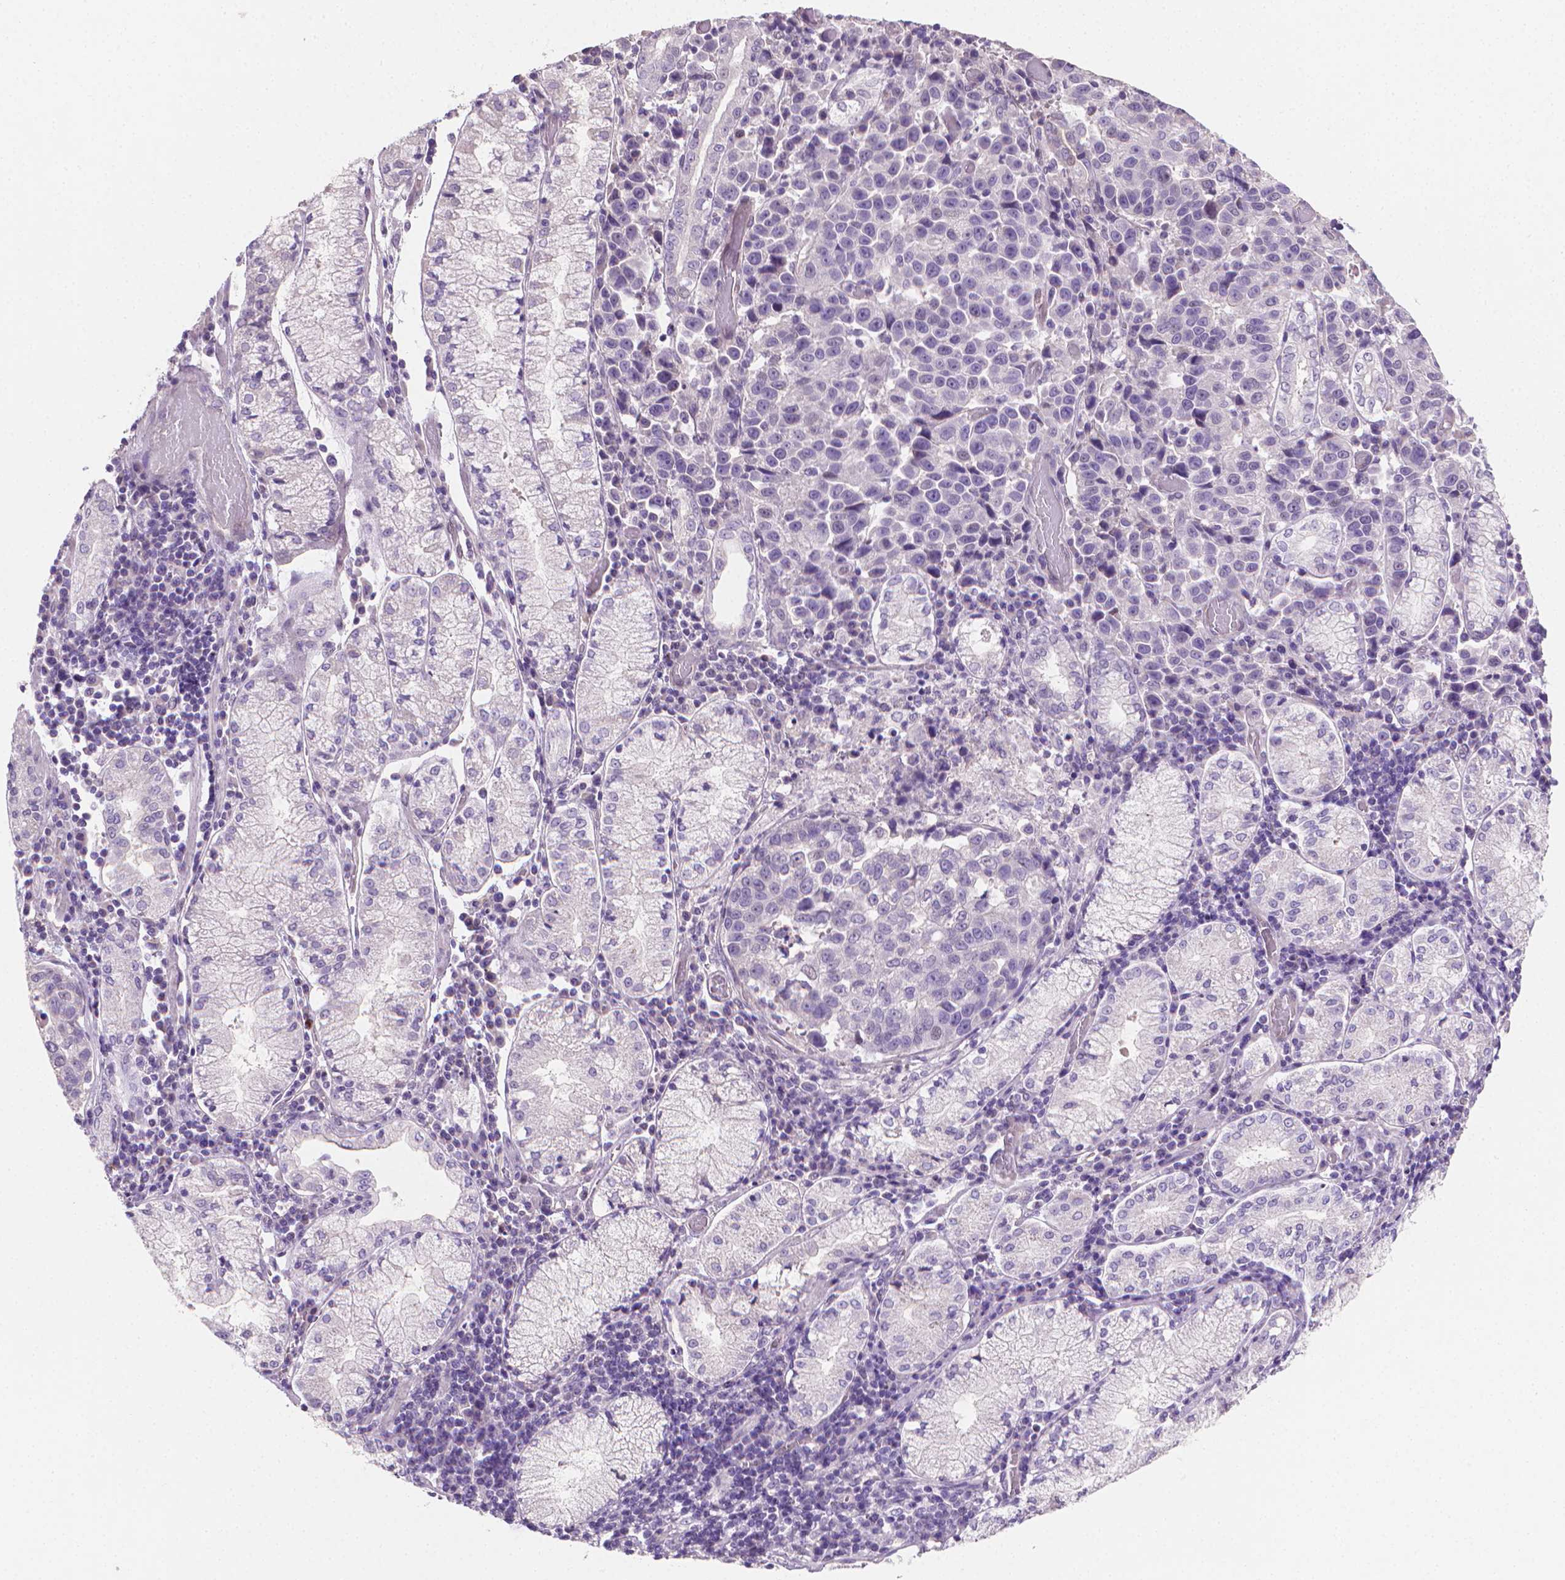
{"staining": {"intensity": "negative", "quantity": "none", "location": "none"}, "tissue": "stomach cancer", "cell_type": "Tumor cells", "image_type": "cancer", "snomed": [{"axis": "morphology", "description": "Adenocarcinoma, NOS"}, {"axis": "topography", "description": "Stomach"}], "caption": "High magnification brightfield microscopy of stomach cancer stained with DAB (brown) and counterstained with hematoxylin (blue): tumor cells show no significant positivity.", "gene": "CLXN", "patient": {"sex": "male", "age": 93}}